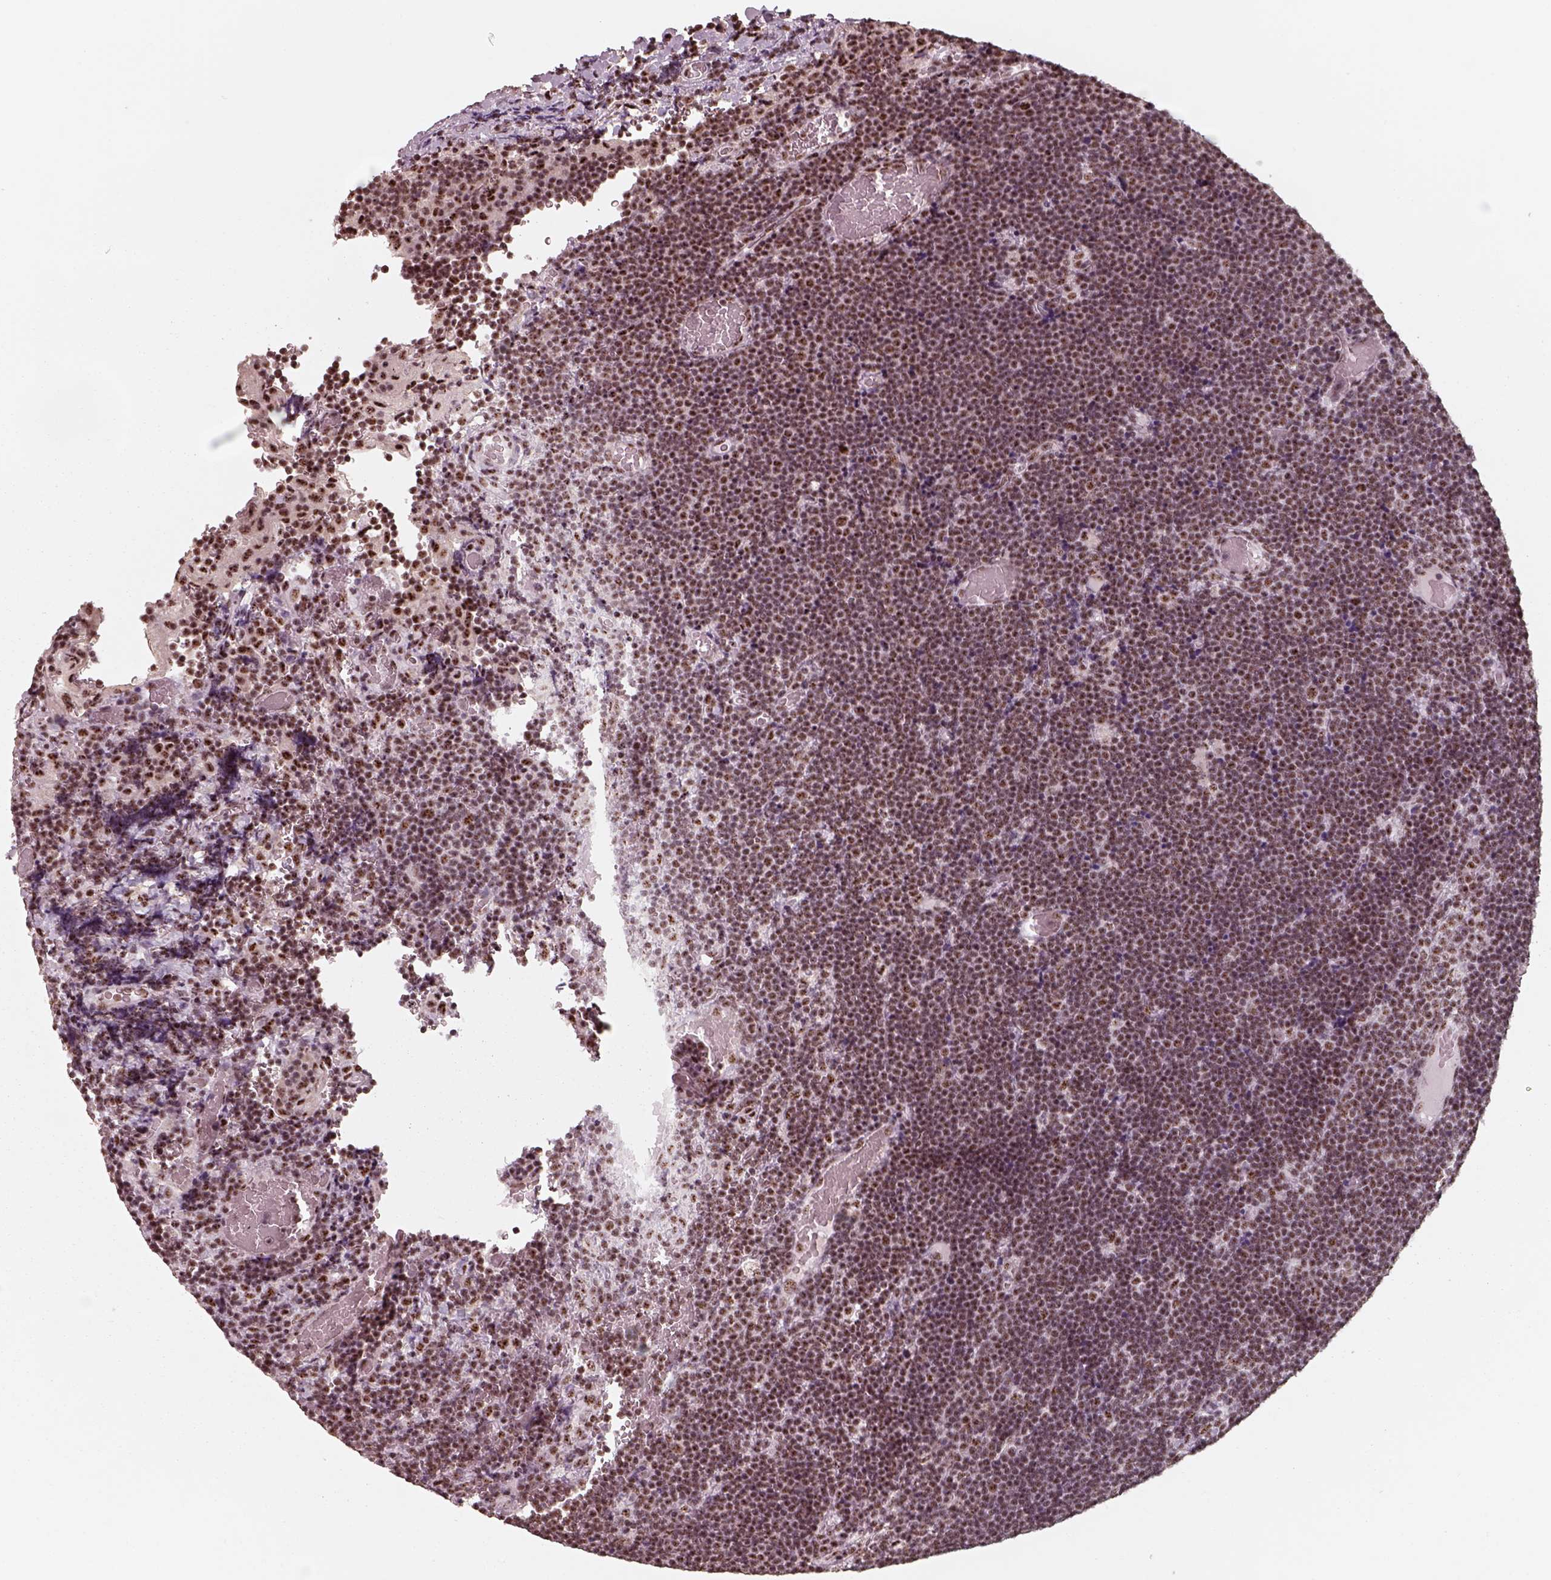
{"staining": {"intensity": "strong", "quantity": ">75%", "location": "nuclear"}, "tissue": "lymphoma", "cell_type": "Tumor cells", "image_type": "cancer", "snomed": [{"axis": "morphology", "description": "Malignant lymphoma, non-Hodgkin's type, Low grade"}, {"axis": "topography", "description": "Brain"}], "caption": "IHC histopathology image of neoplastic tissue: human low-grade malignant lymphoma, non-Hodgkin's type stained using immunohistochemistry (IHC) exhibits high levels of strong protein expression localized specifically in the nuclear of tumor cells, appearing as a nuclear brown color.", "gene": "ATXN7L3", "patient": {"sex": "female", "age": 66}}